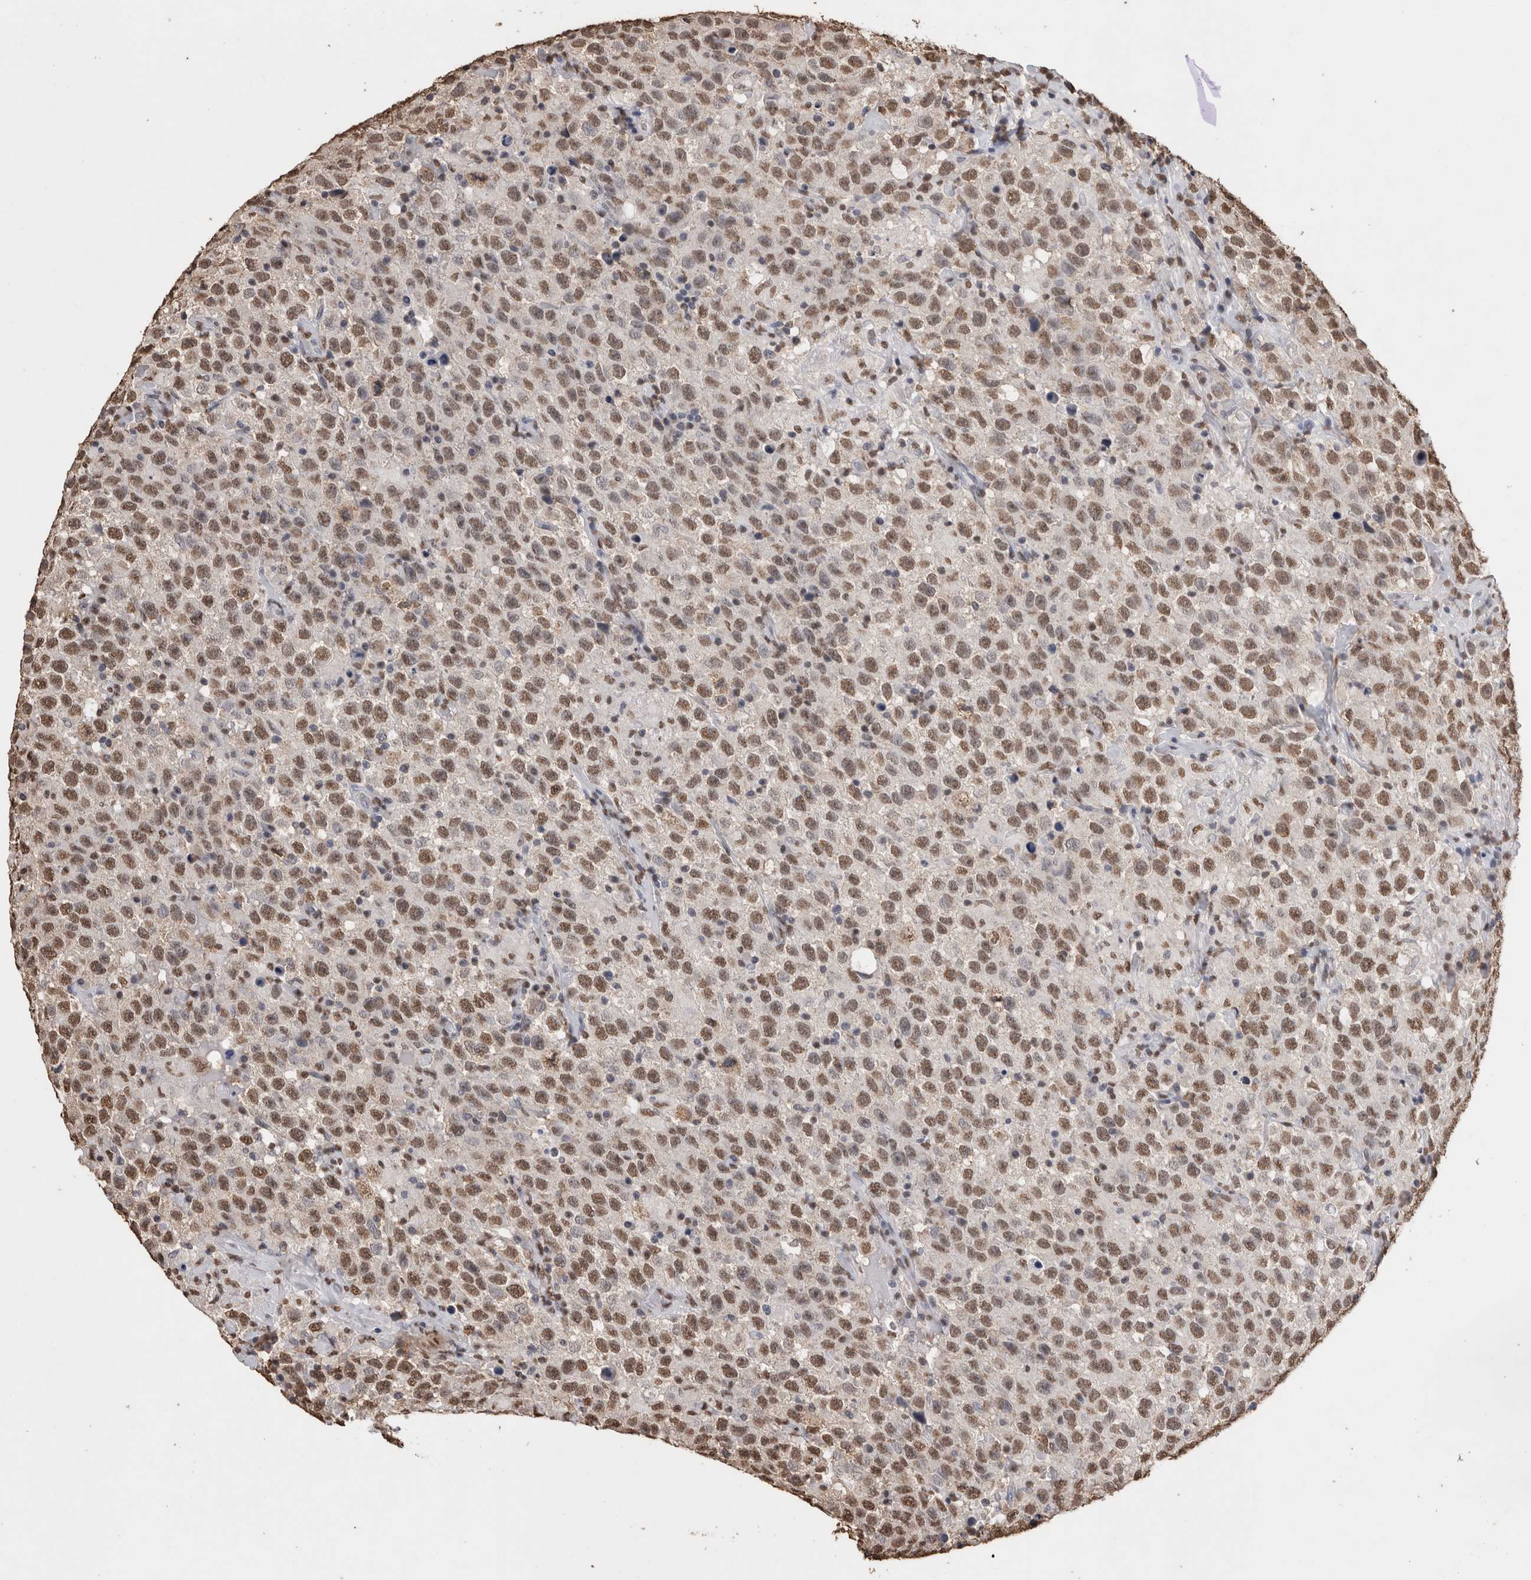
{"staining": {"intensity": "moderate", "quantity": ">75%", "location": "nuclear"}, "tissue": "testis cancer", "cell_type": "Tumor cells", "image_type": "cancer", "snomed": [{"axis": "morphology", "description": "Seminoma, NOS"}, {"axis": "topography", "description": "Testis"}], "caption": "Immunohistochemistry micrograph of neoplastic tissue: human testis cancer (seminoma) stained using immunohistochemistry (IHC) exhibits medium levels of moderate protein expression localized specifically in the nuclear of tumor cells, appearing as a nuclear brown color.", "gene": "NTHL1", "patient": {"sex": "male", "age": 41}}